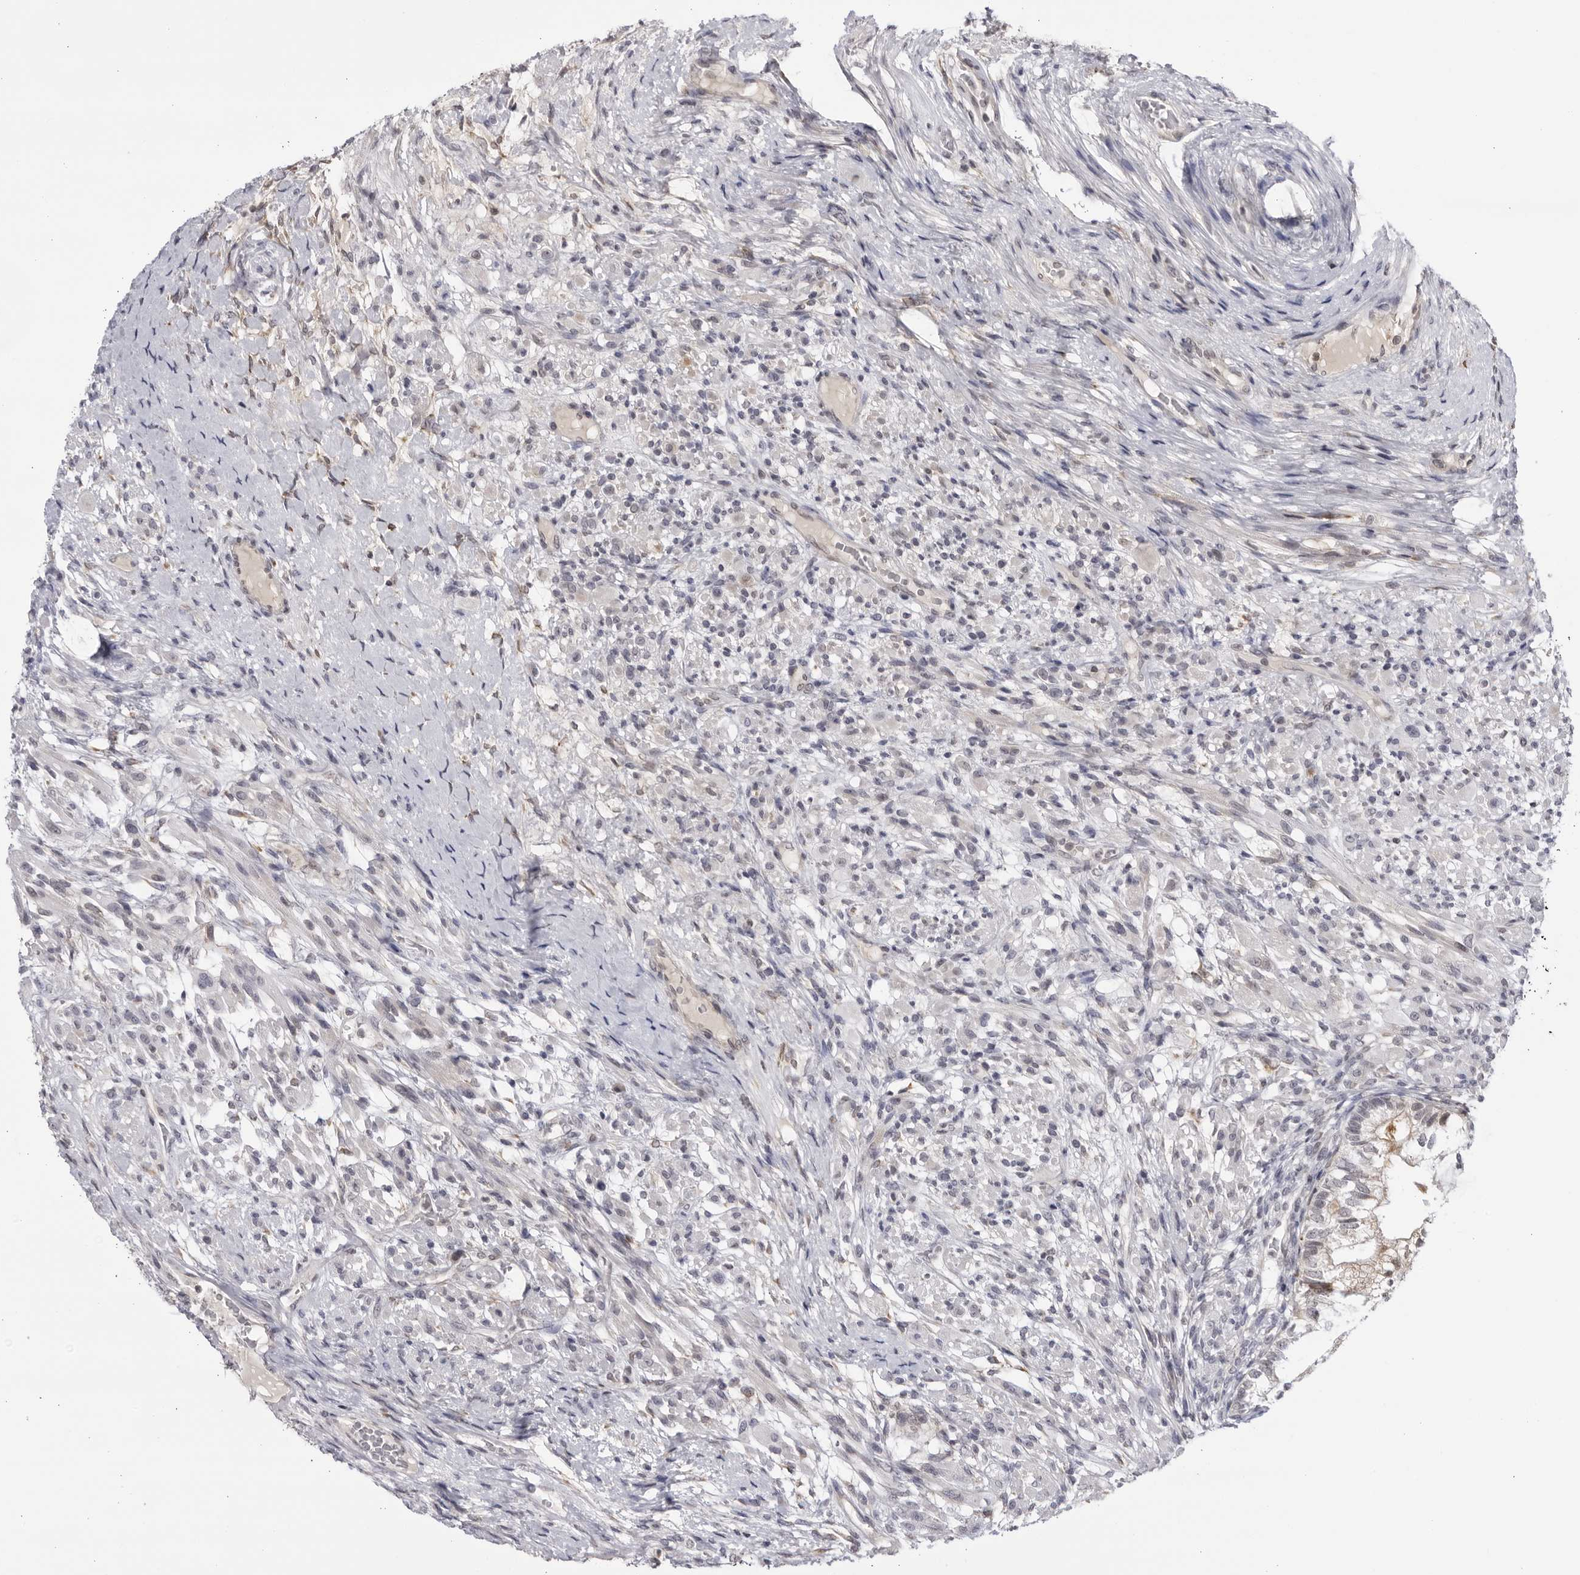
{"staining": {"intensity": "weak", "quantity": "<25%", "location": "cytoplasmic/membranous"}, "tissue": "testis cancer", "cell_type": "Tumor cells", "image_type": "cancer", "snomed": [{"axis": "morphology", "description": "Seminoma, NOS"}, {"axis": "morphology", "description": "Carcinoma, Embryonal, NOS"}, {"axis": "topography", "description": "Testis"}], "caption": "An image of testis embryonal carcinoma stained for a protein reveals no brown staining in tumor cells.", "gene": "CNBD1", "patient": {"sex": "male", "age": 28}}